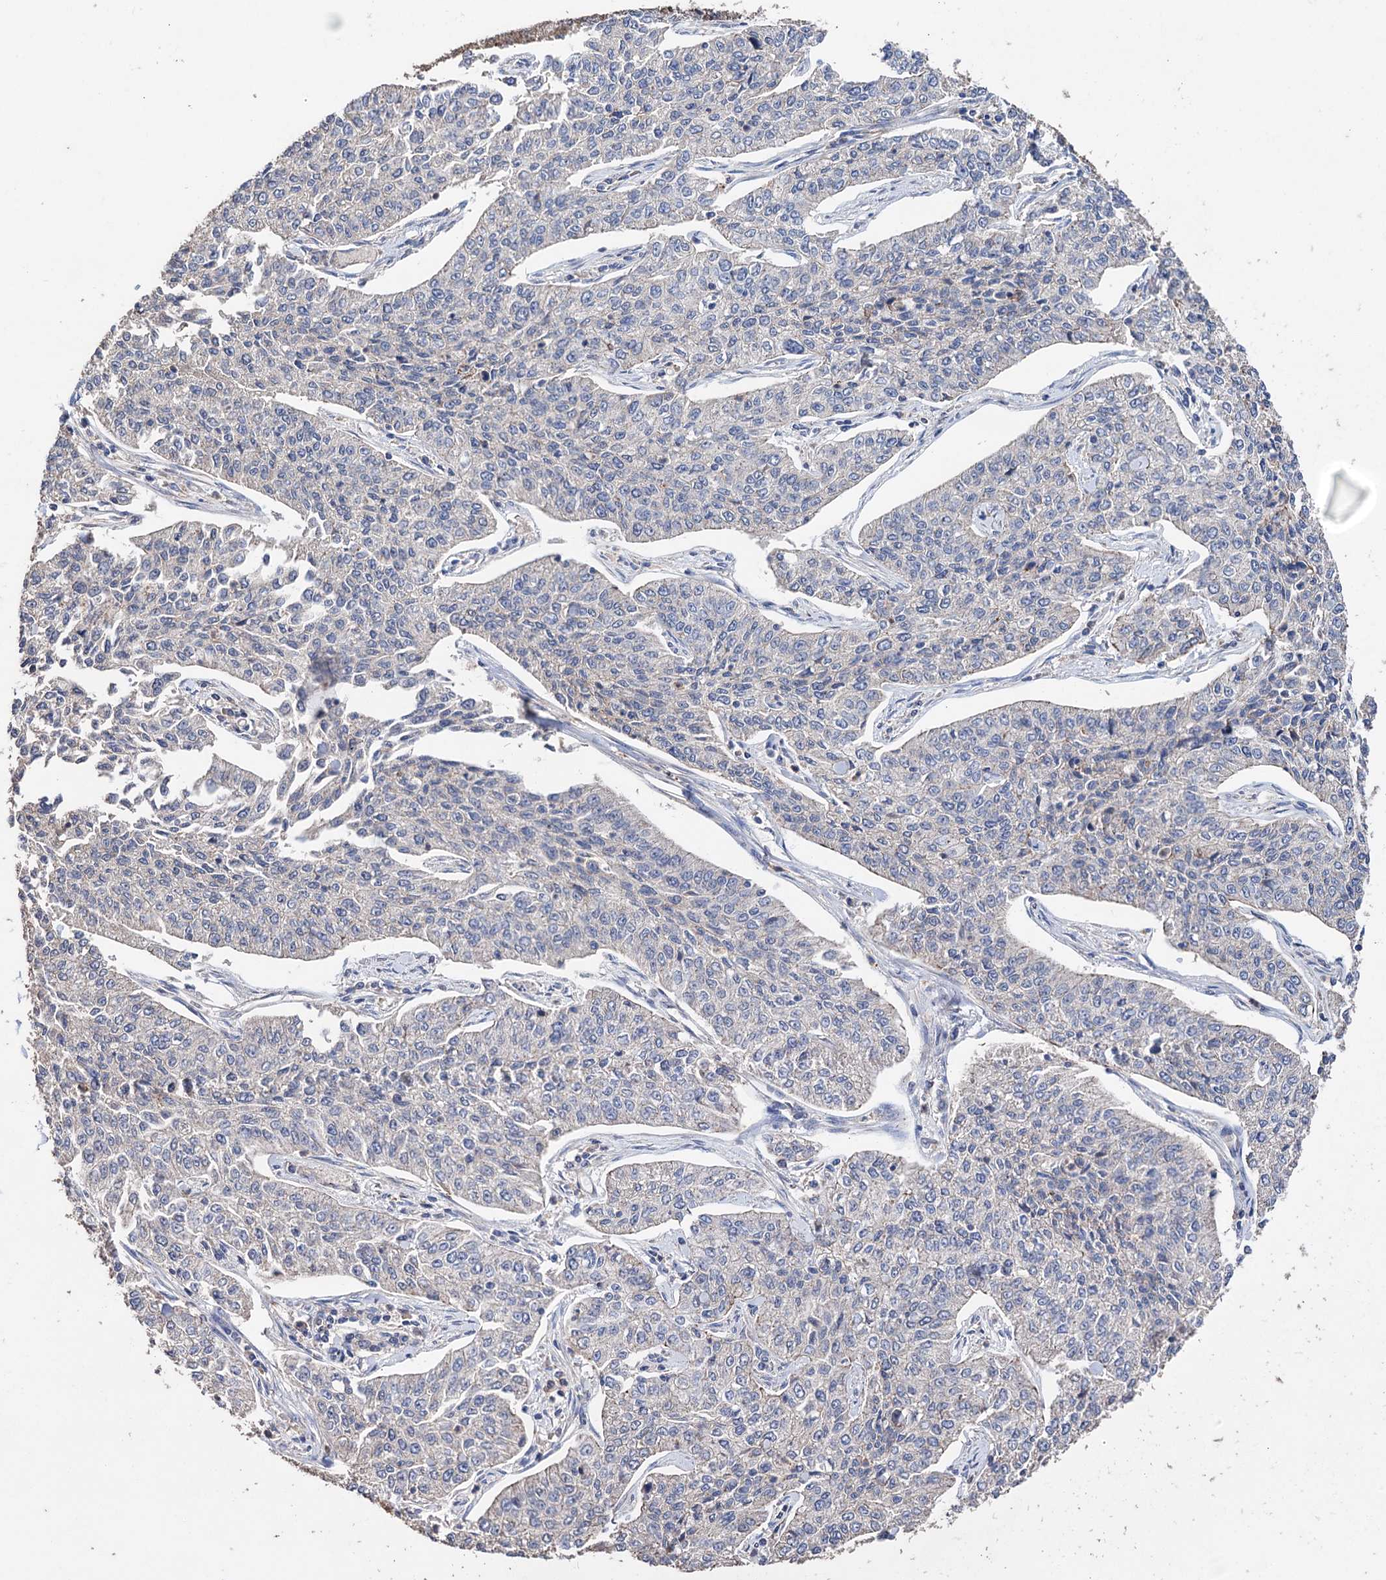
{"staining": {"intensity": "weak", "quantity": "<25%", "location": "cytoplasmic/membranous"}, "tissue": "cervical cancer", "cell_type": "Tumor cells", "image_type": "cancer", "snomed": [{"axis": "morphology", "description": "Squamous cell carcinoma, NOS"}, {"axis": "topography", "description": "Cervix"}], "caption": "This is an immunohistochemistry (IHC) histopathology image of human squamous cell carcinoma (cervical). There is no staining in tumor cells.", "gene": "STING1", "patient": {"sex": "female", "age": 35}}